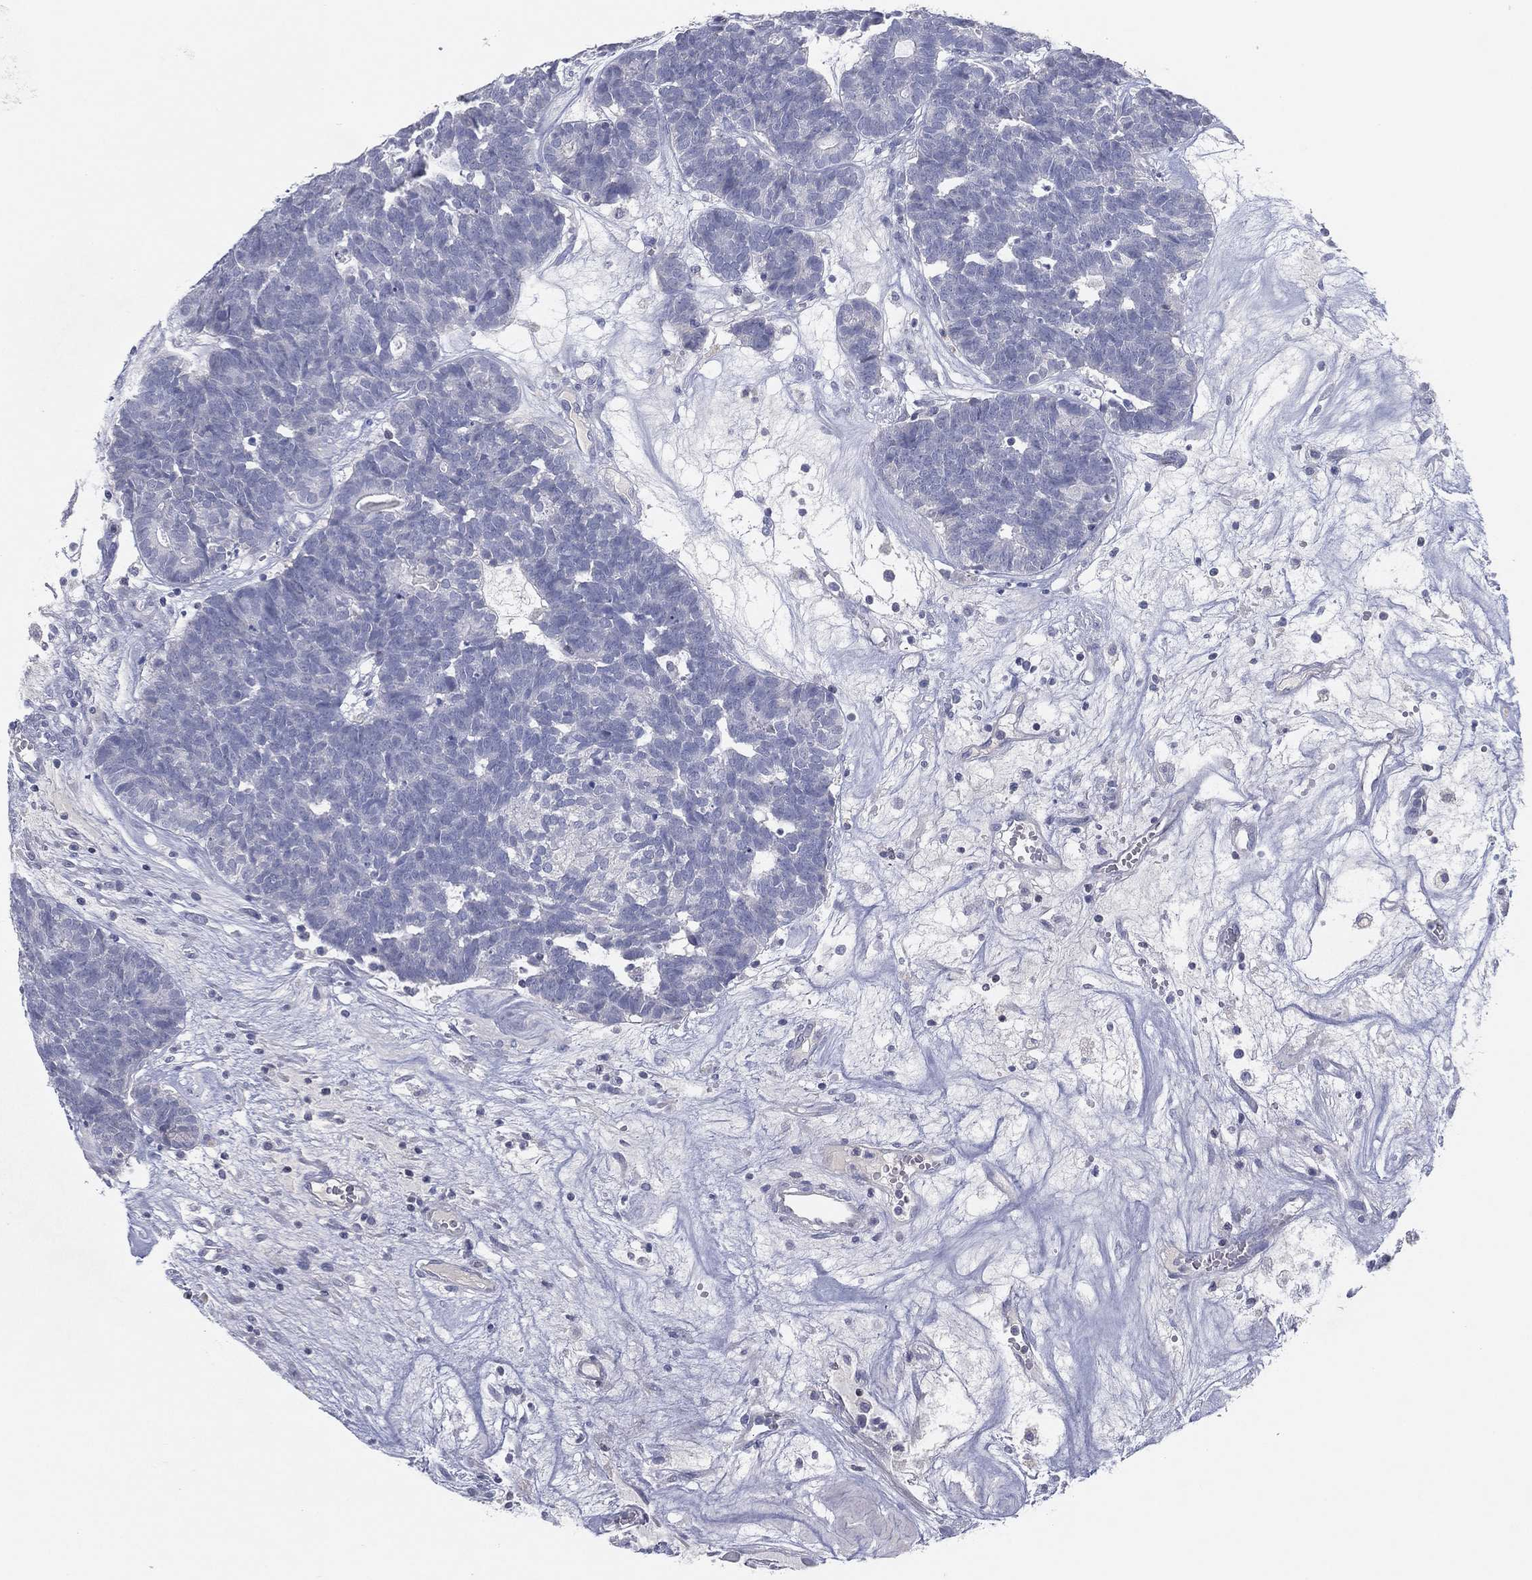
{"staining": {"intensity": "negative", "quantity": "none", "location": "none"}, "tissue": "head and neck cancer", "cell_type": "Tumor cells", "image_type": "cancer", "snomed": [{"axis": "morphology", "description": "Adenocarcinoma, NOS"}, {"axis": "topography", "description": "Head-Neck"}], "caption": "The histopathology image reveals no significant staining in tumor cells of head and neck adenocarcinoma. (Stains: DAB immunohistochemistry (IHC) with hematoxylin counter stain, Microscopy: brightfield microscopy at high magnification).", "gene": "CPT1B", "patient": {"sex": "female", "age": 81}}